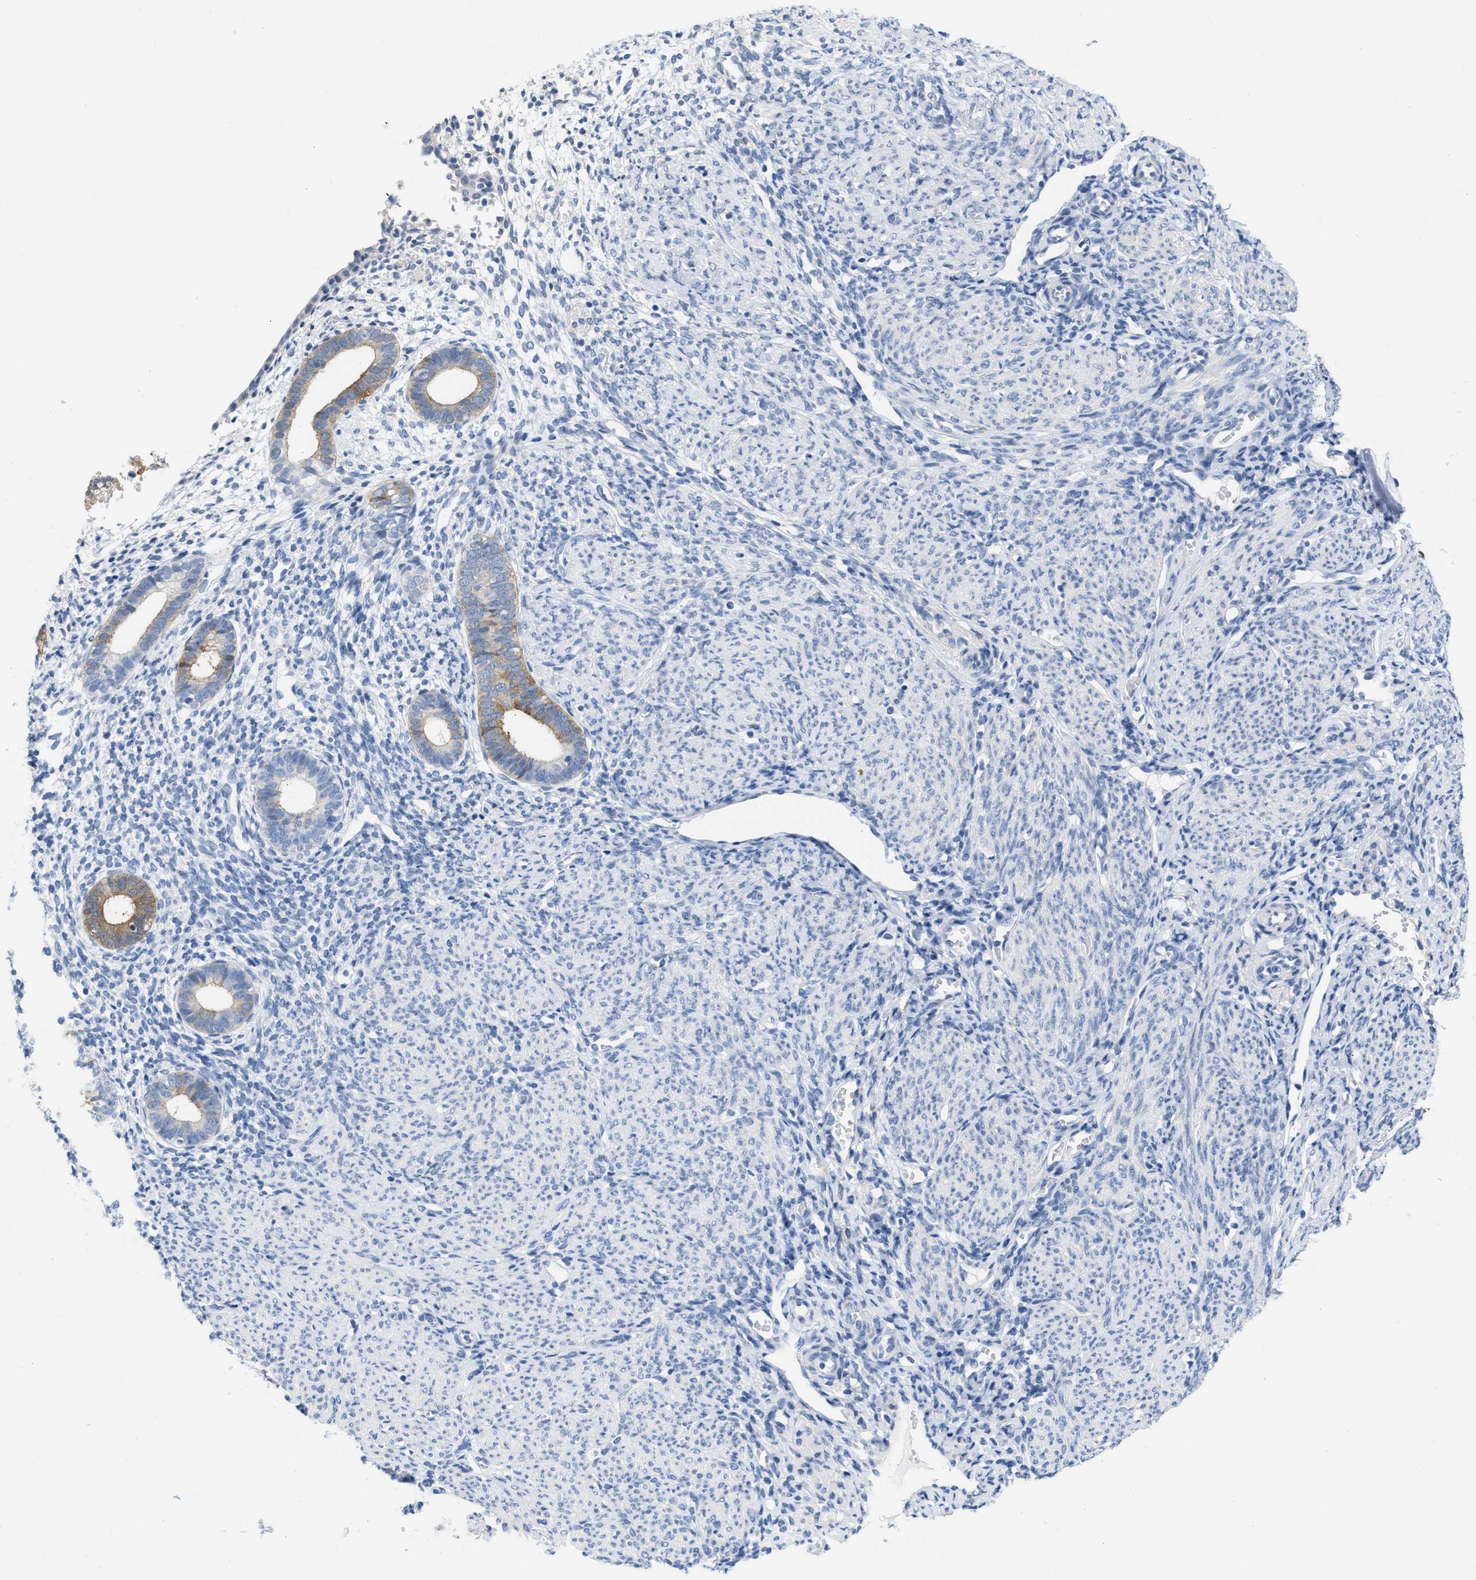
{"staining": {"intensity": "negative", "quantity": "none", "location": "none"}, "tissue": "endometrium", "cell_type": "Cells in endometrial stroma", "image_type": "normal", "snomed": [{"axis": "morphology", "description": "Normal tissue, NOS"}, {"axis": "morphology", "description": "Adenocarcinoma, NOS"}, {"axis": "topography", "description": "Endometrium"}], "caption": "High magnification brightfield microscopy of benign endometrium stained with DAB (3,3'-diaminobenzidine) (brown) and counterstained with hematoxylin (blue): cells in endometrial stroma show no significant positivity. The staining is performed using DAB brown chromogen with nuclei counter-stained in using hematoxylin.", "gene": "CRYM", "patient": {"sex": "female", "age": 57}}